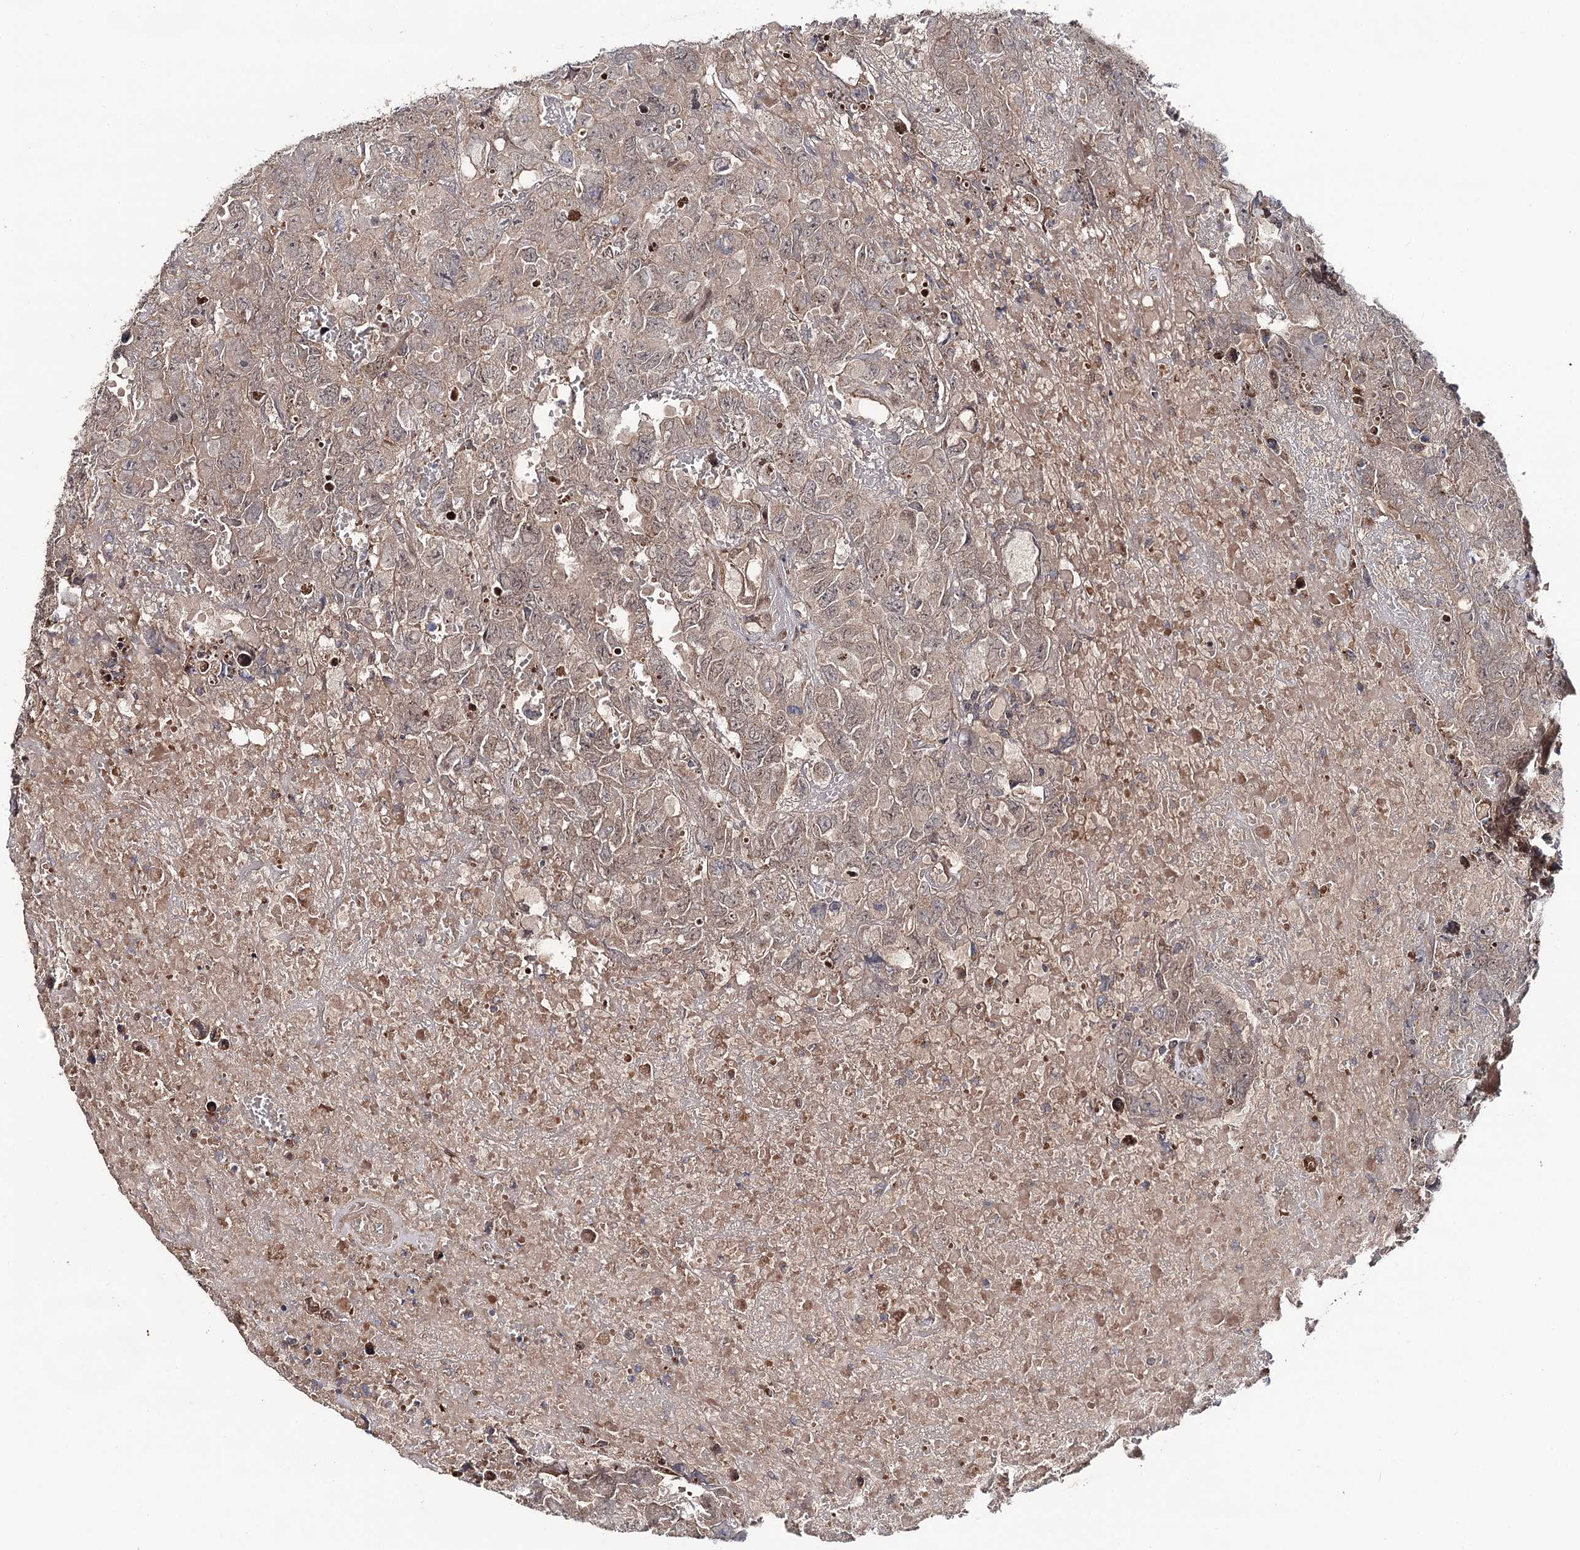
{"staining": {"intensity": "weak", "quantity": ">75%", "location": "cytoplasmic/membranous"}, "tissue": "testis cancer", "cell_type": "Tumor cells", "image_type": "cancer", "snomed": [{"axis": "morphology", "description": "Carcinoma, Embryonal, NOS"}, {"axis": "topography", "description": "Testis"}], "caption": "This image shows immunohistochemistry staining of human embryonal carcinoma (testis), with low weak cytoplasmic/membranous expression in about >75% of tumor cells.", "gene": "MSANTD2", "patient": {"sex": "male", "age": 45}}